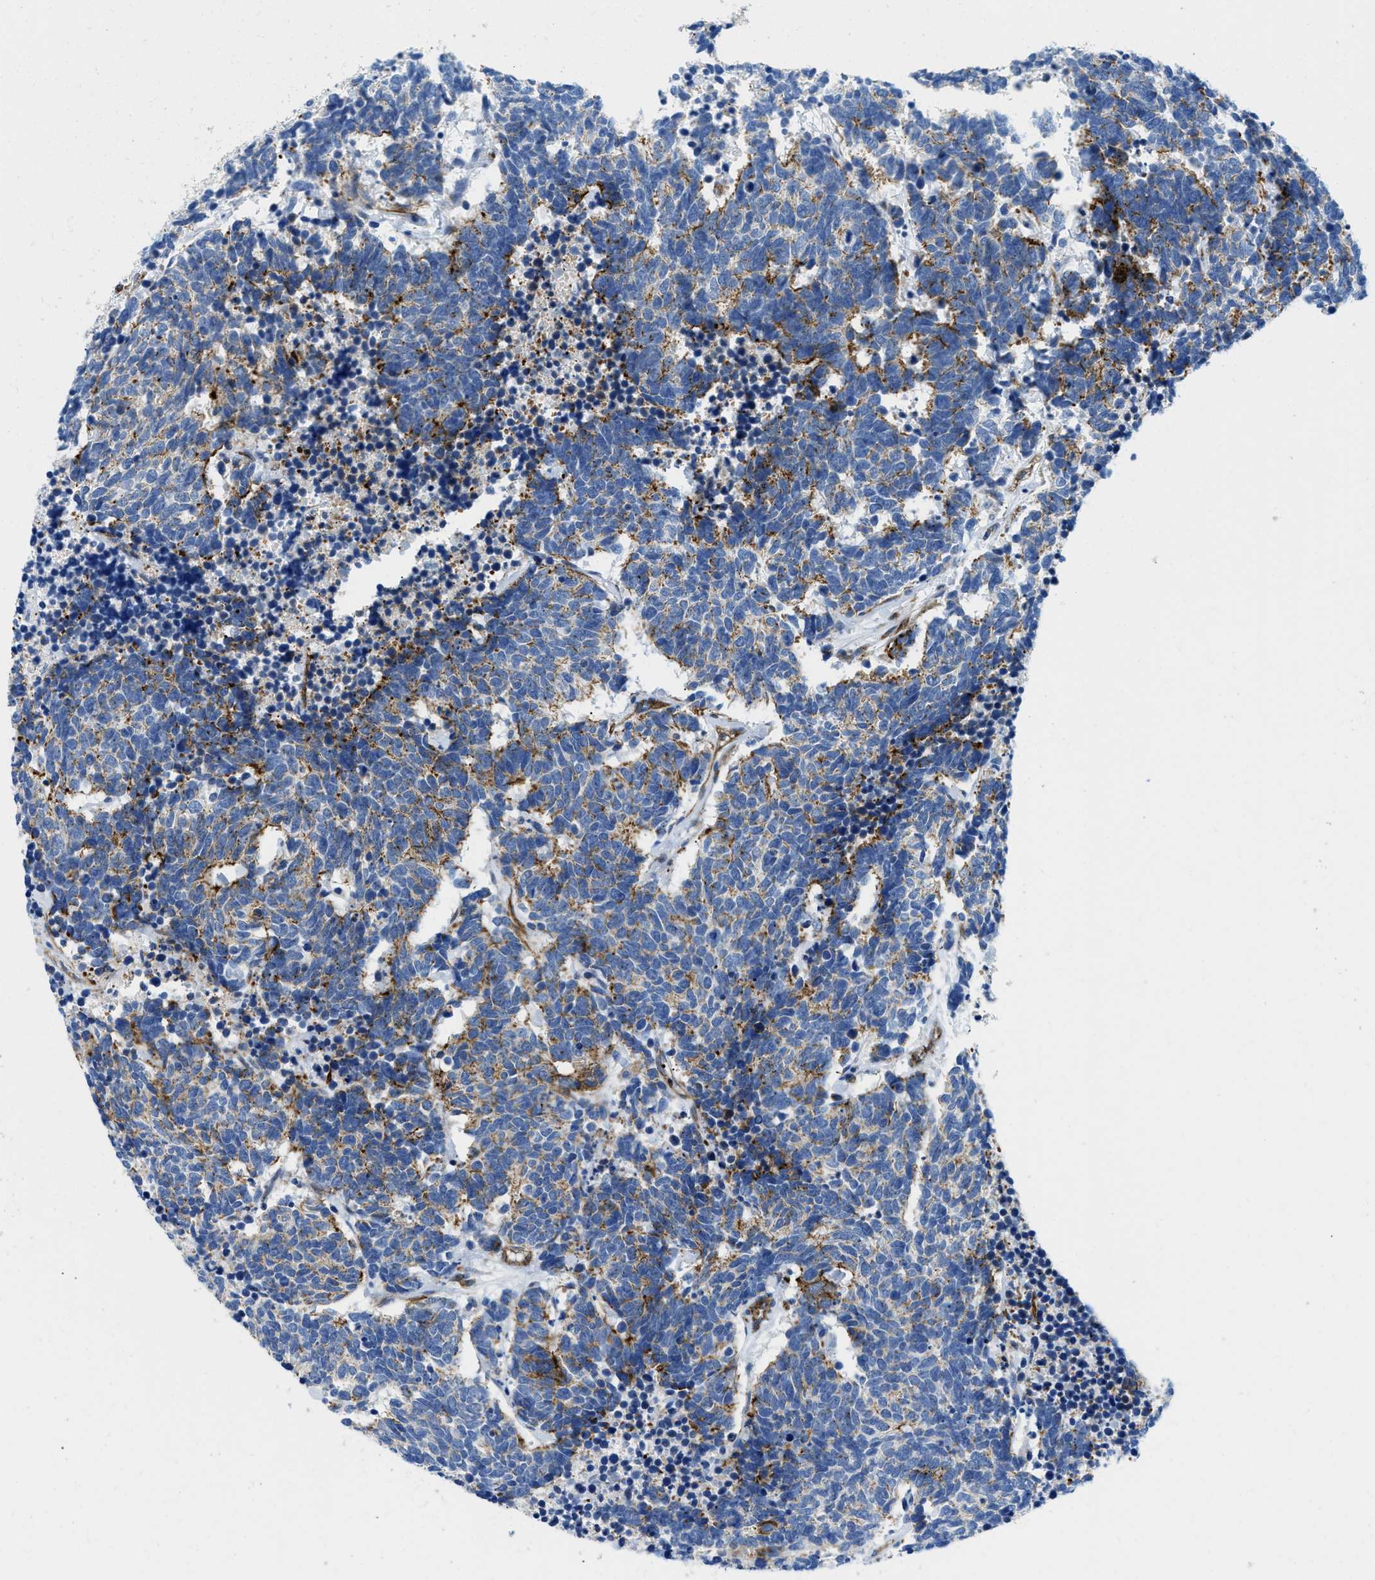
{"staining": {"intensity": "moderate", "quantity": "25%-75%", "location": "cytoplasmic/membranous"}, "tissue": "carcinoid", "cell_type": "Tumor cells", "image_type": "cancer", "snomed": [{"axis": "morphology", "description": "Carcinoma, NOS"}, {"axis": "morphology", "description": "Carcinoid, malignant, NOS"}, {"axis": "topography", "description": "Urinary bladder"}], "caption": "Immunohistochemical staining of carcinoma displays medium levels of moderate cytoplasmic/membranous protein positivity in about 25%-75% of tumor cells. The staining was performed using DAB, with brown indicating positive protein expression. Nuclei are stained blue with hematoxylin.", "gene": "CUTA", "patient": {"sex": "male", "age": 57}}